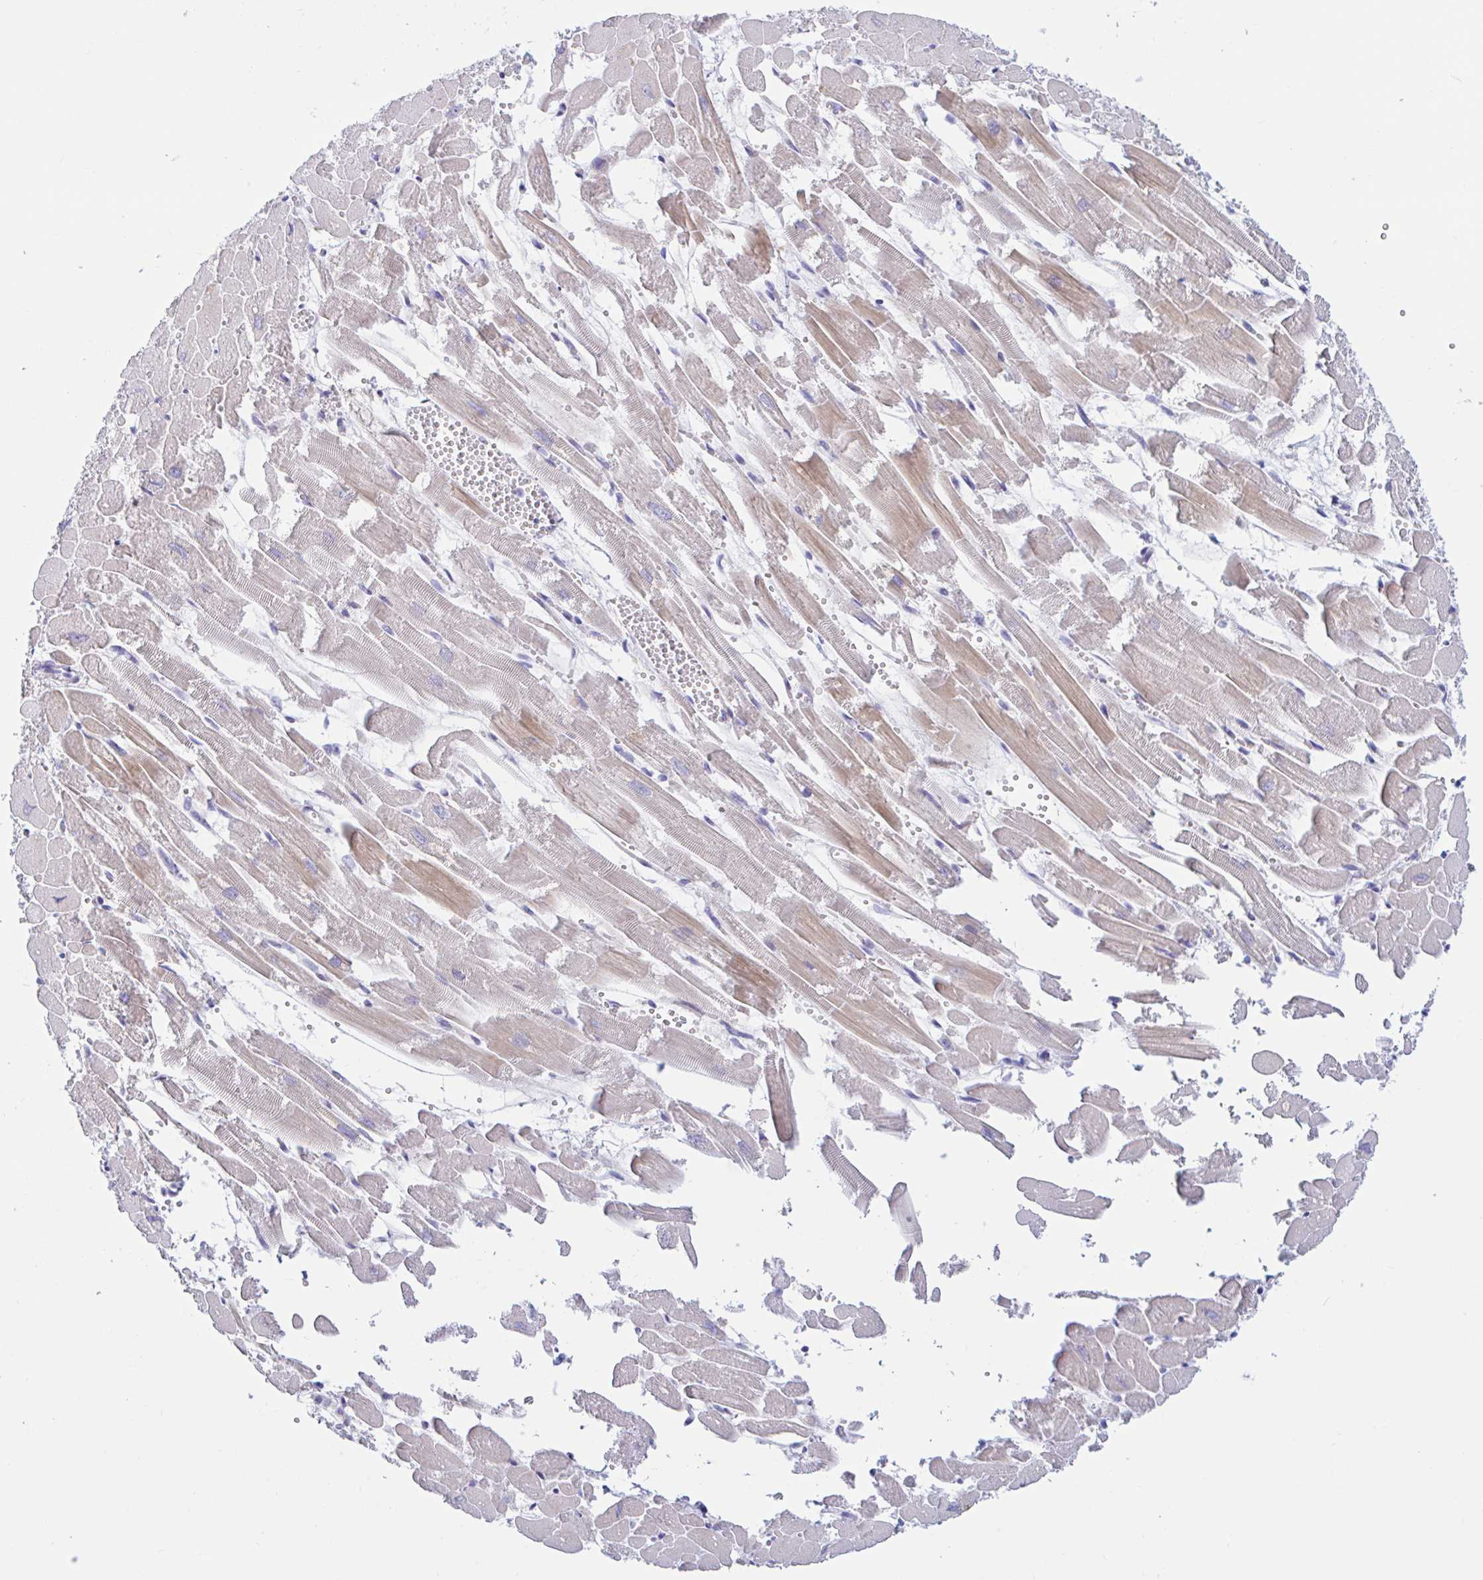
{"staining": {"intensity": "moderate", "quantity": "25%-75%", "location": "cytoplasmic/membranous"}, "tissue": "heart muscle", "cell_type": "Cardiomyocytes", "image_type": "normal", "snomed": [{"axis": "morphology", "description": "Normal tissue, NOS"}, {"axis": "topography", "description": "Heart"}], "caption": "Normal heart muscle displays moderate cytoplasmic/membranous staining in about 25%-75% of cardiomyocytes, visualized by immunohistochemistry.", "gene": "ENSG00000271254", "patient": {"sex": "female", "age": 52}}